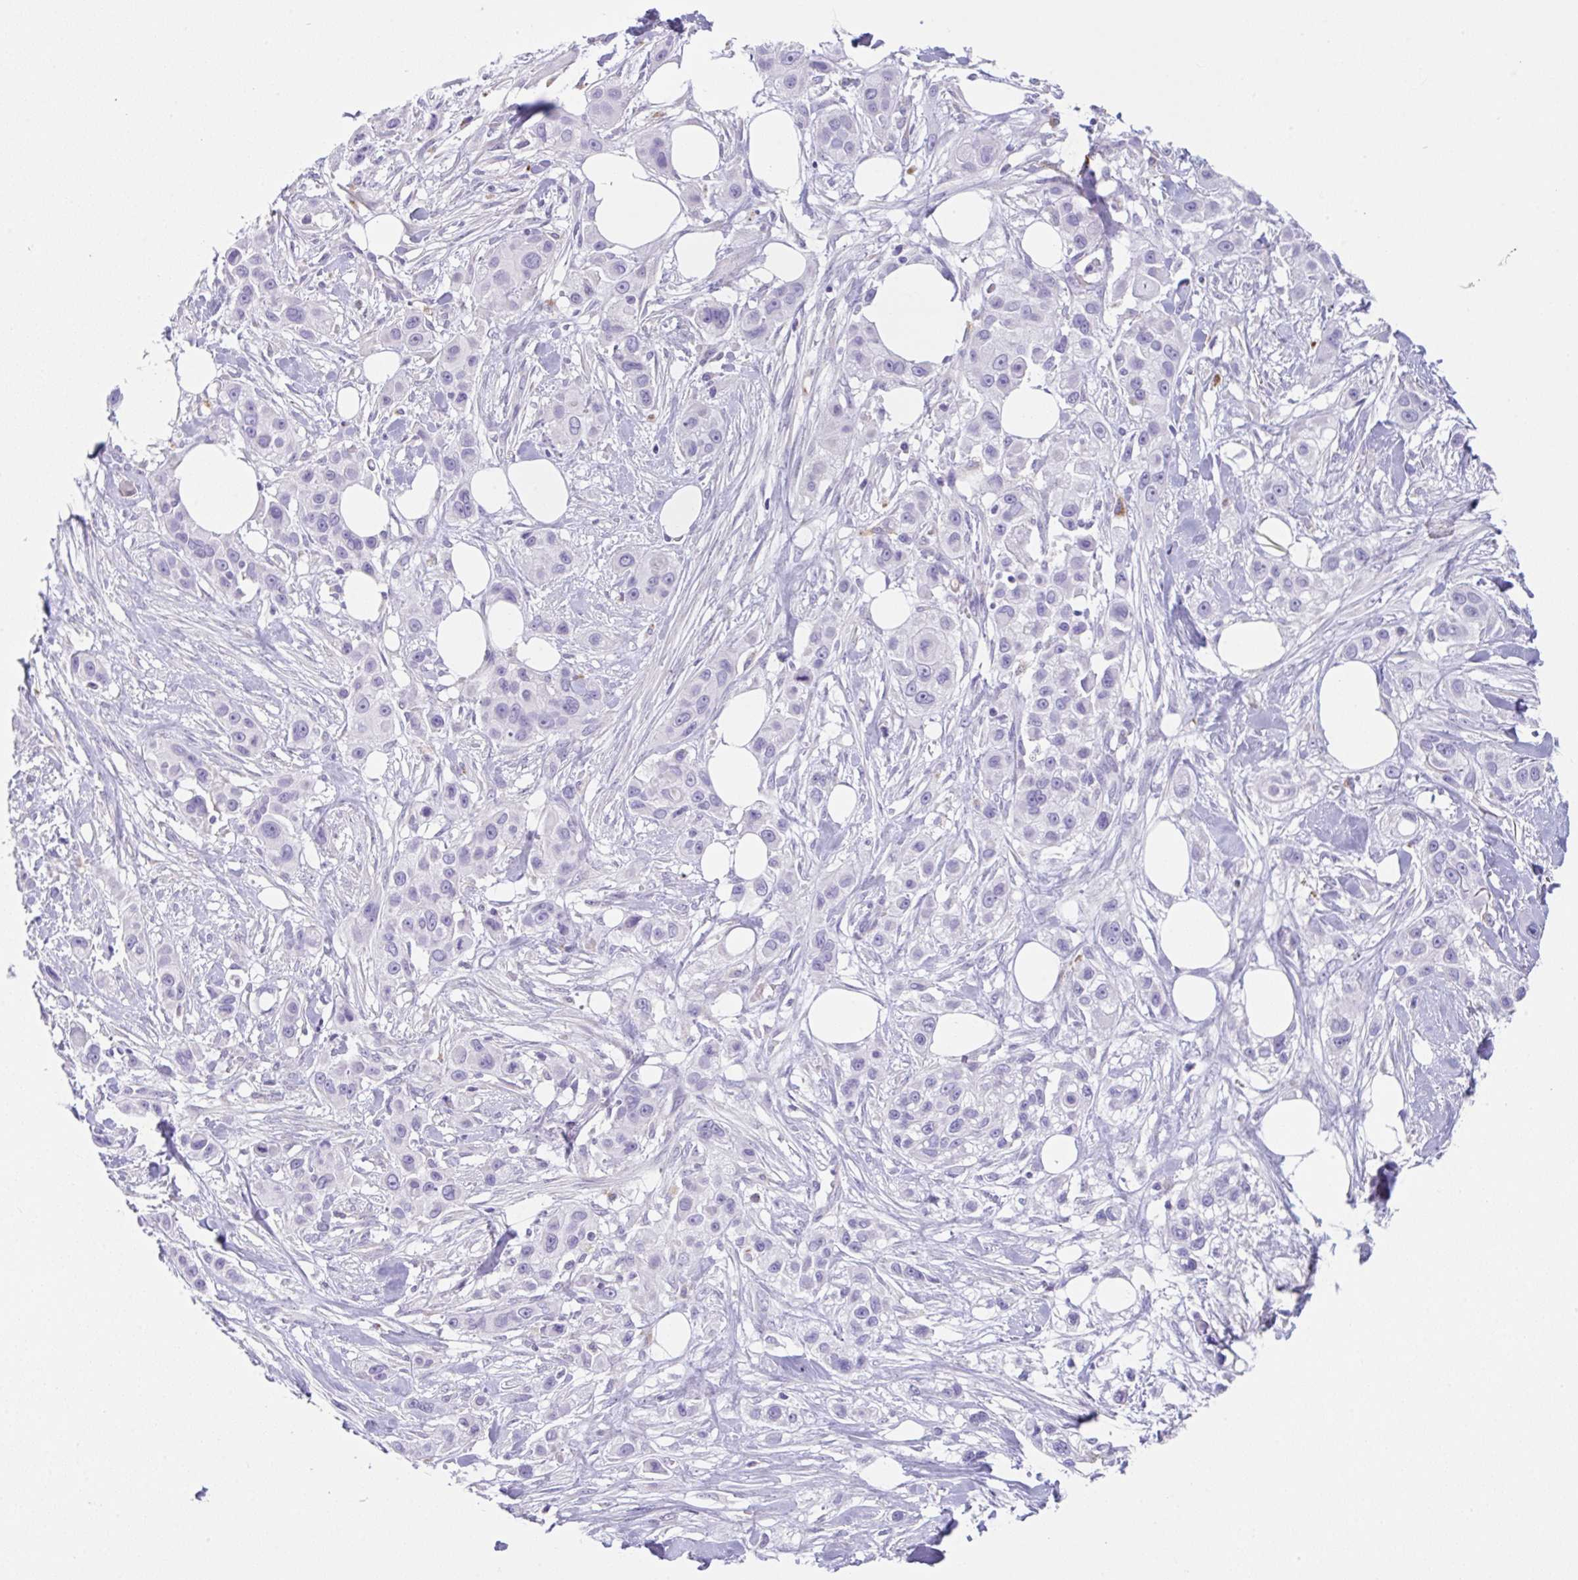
{"staining": {"intensity": "negative", "quantity": "none", "location": "none"}, "tissue": "skin cancer", "cell_type": "Tumor cells", "image_type": "cancer", "snomed": [{"axis": "morphology", "description": "Squamous cell carcinoma, NOS"}, {"axis": "topography", "description": "Skin"}], "caption": "Human squamous cell carcinoma (skin) stained for a protein using immunohistochemistry (IHC) demonstrates no staining in tumor cells.", "gene": "TRAF4", "patient": {"sex": "male", "age": 63}}